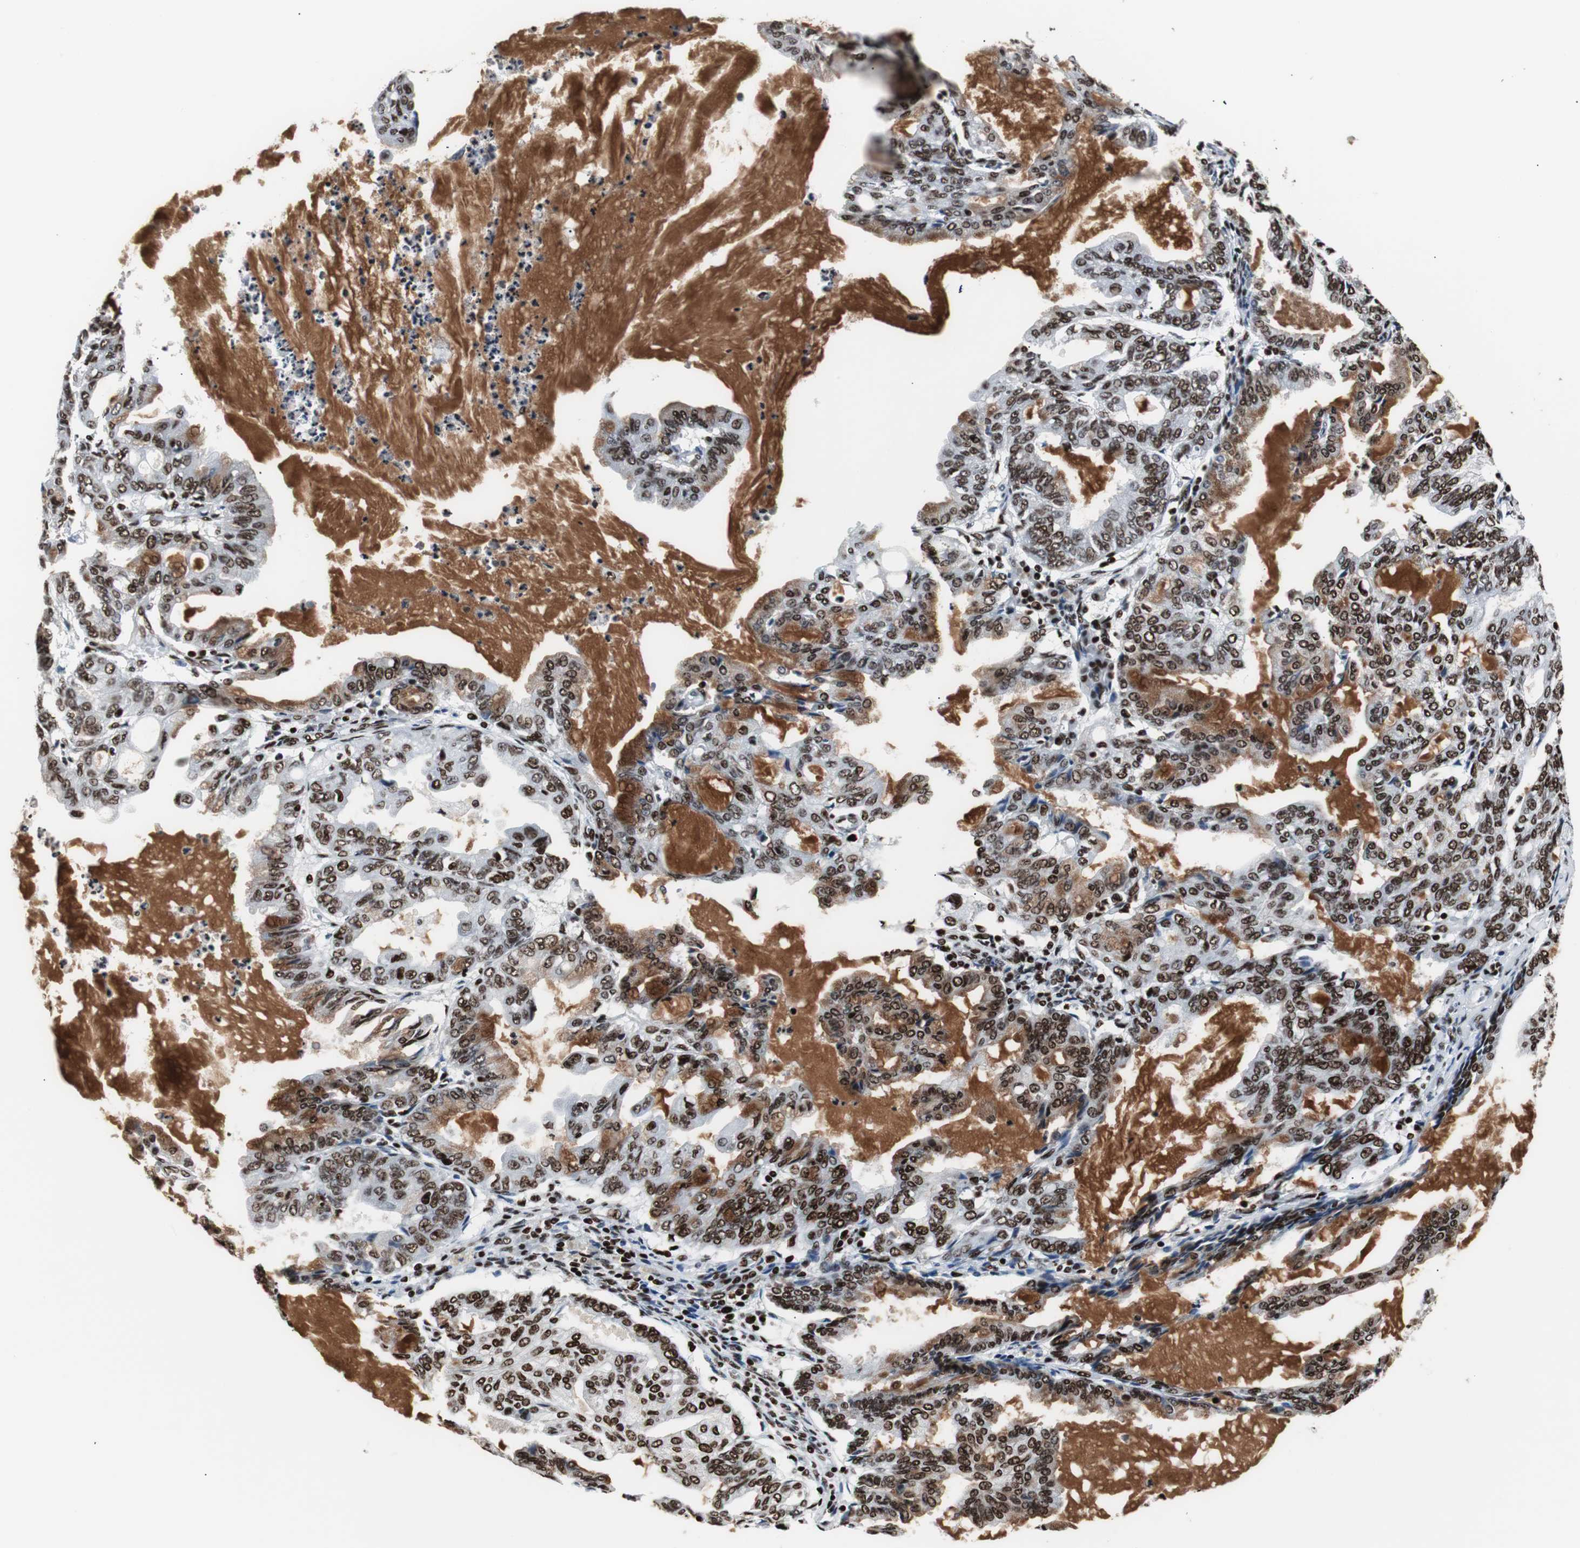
{"staining": {"intensity": "strong", "quantity": ">75%", "location": "cytoplasmic/membranous,nuclear"}, "tissue": "endometrial cancer", "cell_type": "Tumor cells", "image_type": "cancer", "snomed": [{"axis": "morphology", "description": "Adenocarcinoma, NOS"}, {"axis": "topography", "description": "Endometrium"}], "caption": "Immunohistochemical staining of human adenocarcinoma (endometrial) shows high levels of strong cytoplasmic/membranous and nuclear staining in approximately >75% of tumor cells.", "gene": "MTA2", "patient": {"sex": "female", "age": 86}}